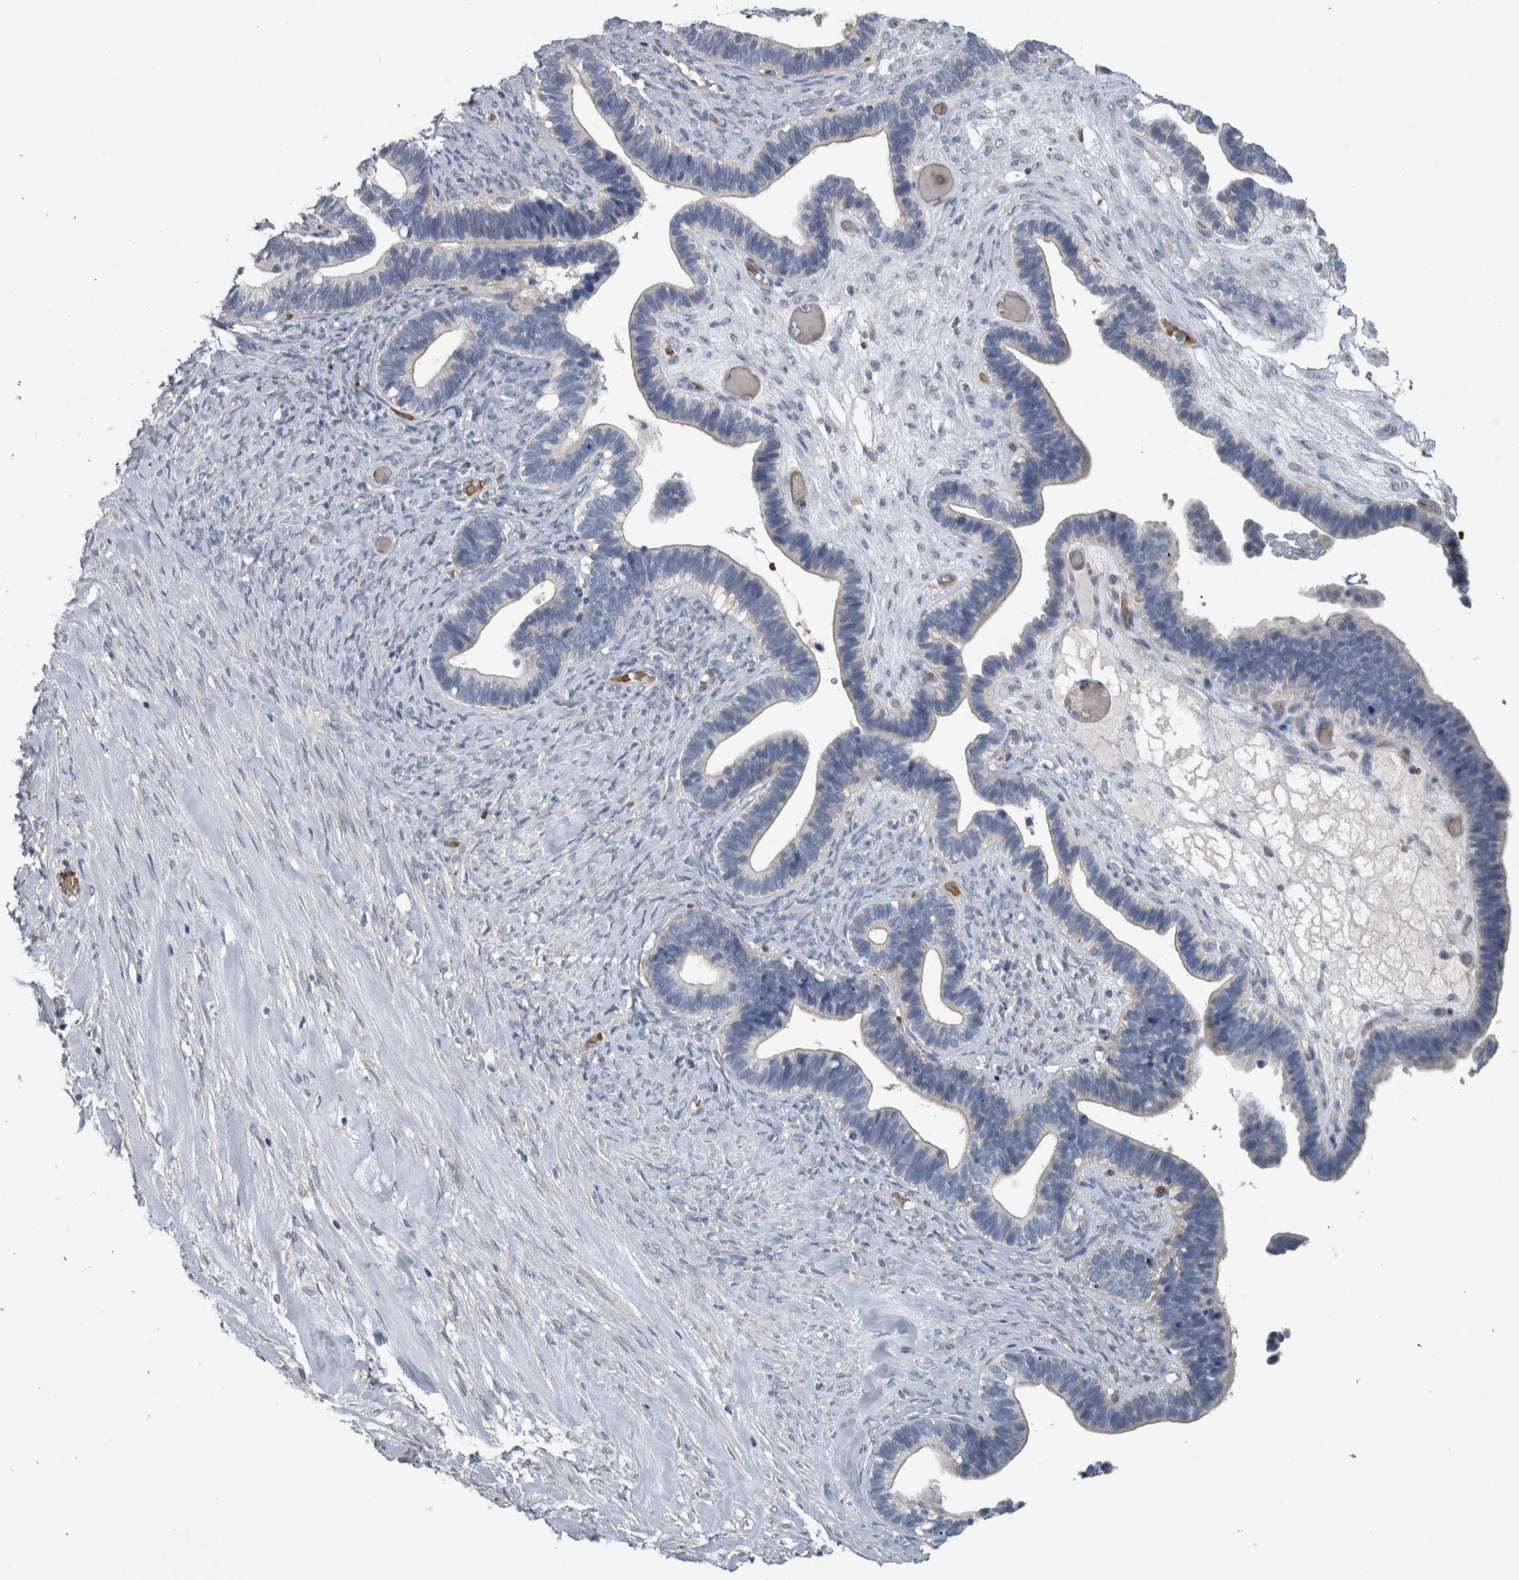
{"staining": {"intensity": "negative", "quantity": "none", "location": "none"}, "tissue": "ovarian cancer", "cell_type": "Tumor cells", "image_type": "cancer", "snomed": [{"axis": "morphology", "description": "Cystadenocarcinoma, serous, NOS"}, {"axis": "topography", "description": "Ovary"}], "caption": "DAB immunohistochemical staining of ovarian serous cystadenocarcinoma exhibits no significant positivity in tumor cells. (IHC, brightfield microscopy, high magnification).", "gene": "SH3GL2", "patient": {"sex": "female", "age": 56}}